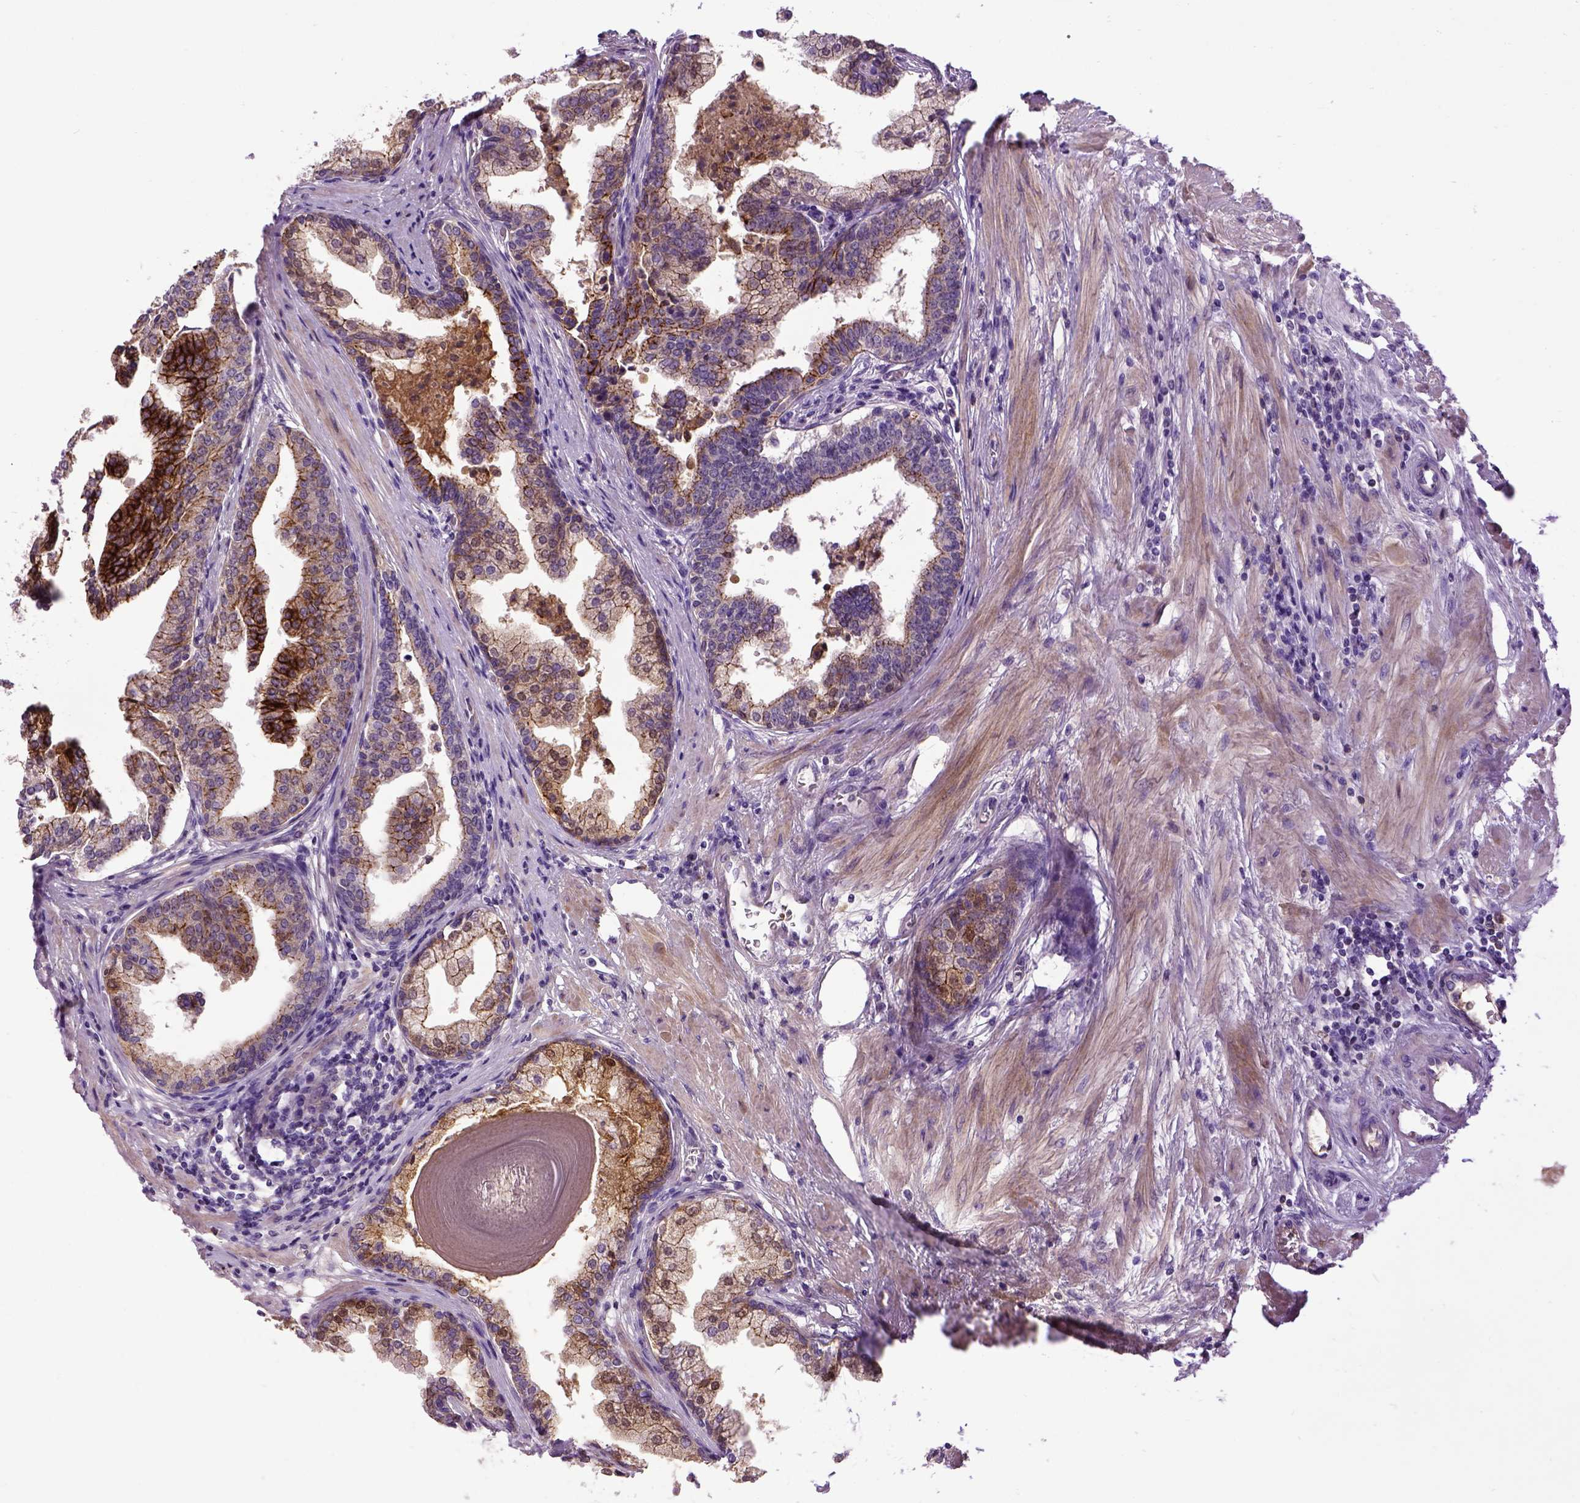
{"staining": {"intensity": "strong", "quantity": ">75%", "location": "cytoplasmic/membranous"}, "tissue": "prostate cancer", "cell_type": "Tumor cells", "image_type": "cancer", "snomed": [{"axis": "morphology", "description": "Adenocarcinoma, NOS"}, {"axis": "topography", "description": "Prostate and seminal vesicle, NOS"}, {"axis": "topography", "description": "Prostate"}], "caption": "Immunohistochemistry (DAB (3,3'-diaminobenzidine)) staining of prostate adenocarcinoma displays strong cytoplasmic/membranous protein staining in about >75% of tumor cells.", "gene": "CDH1", "patient": {"sex": "male", "age": 44}}